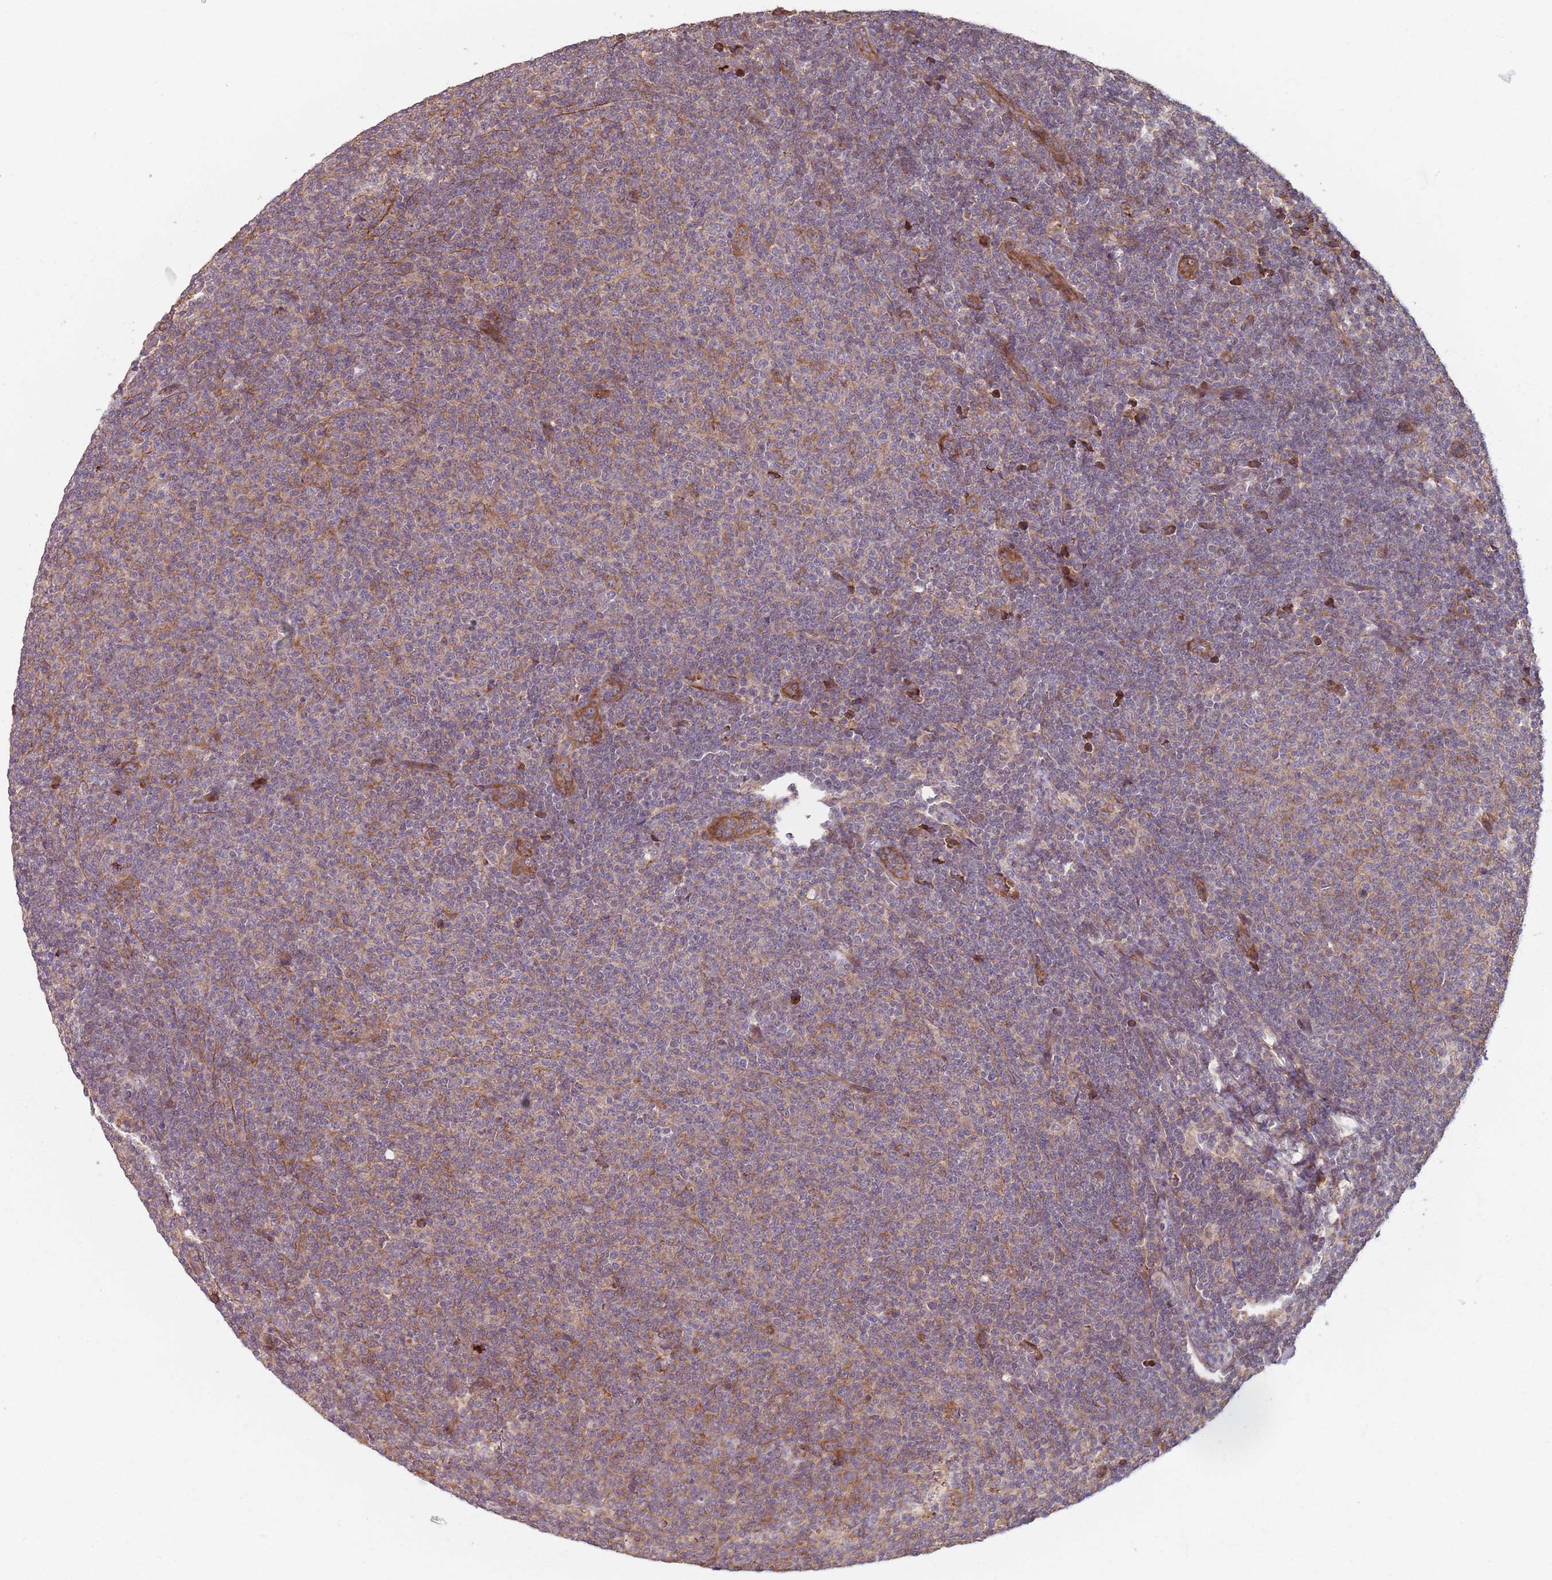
{"staining": {"intensity": "weak", "quantity": "25%-75%", "location": "cytoplasmic/membranous"}, "tissue": "lymphoma", "cell_type": "Tumor cells", "image_type": "cancer", "snomed": [{"axis": "morphology", "description": "Malignant lymphoma, non-Hodgkin's type, Low grade"}, {"axis": "topography", "description": "Lymph node"}], "caption": "Weak cytoplasmic/membranous staining is appreciated in about 25%-75% of tumor cells in lymphoma. The staining was performed using DAB (3,3'-diaminobenzidine) to visualize the protein expression in brown, while the nuclei were stained in blue with hematoxylin (Magnification: 20x).", "gene": "NOTCH3", "patient": {"sex": "male", "age": 66}}